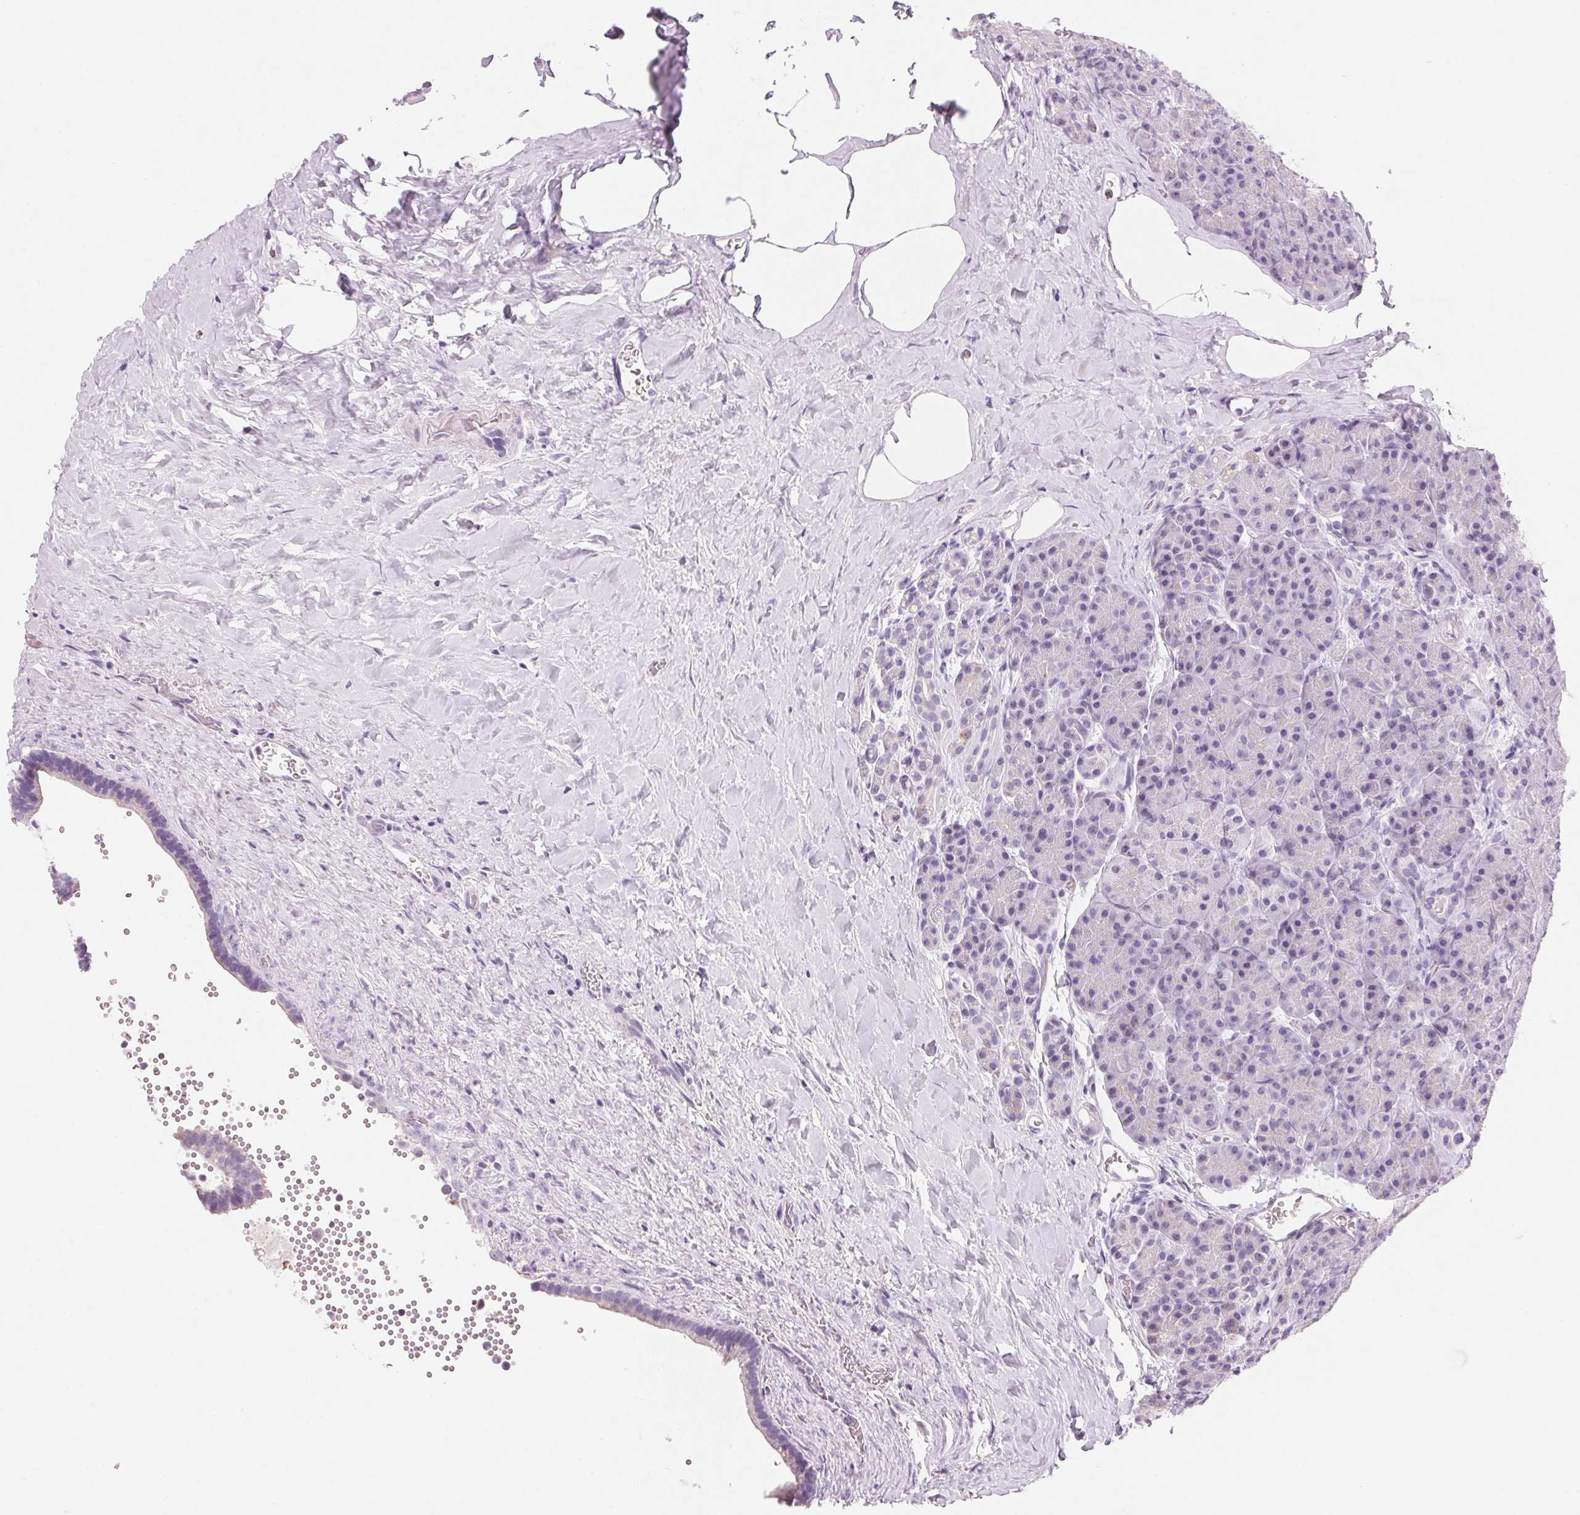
{"staining": {"intensity": "negative", "quantity": "none", "location": "none"}, "tissue": "pancreas", "cell_type": "Exocrine glandular cells", "image_type": "normal", "snomed": [{"axis": "morphology", "description": "Normal tissue, NOS"}, {"axis": "topography", "description": "Pancreas"}], "caption": "A photomicrograph of pancreas stained for a protein shows no brown staining in exocrine glandular cells.", "gene": "CYP11B1", "patient": {"sex": "male", "age": 57}}